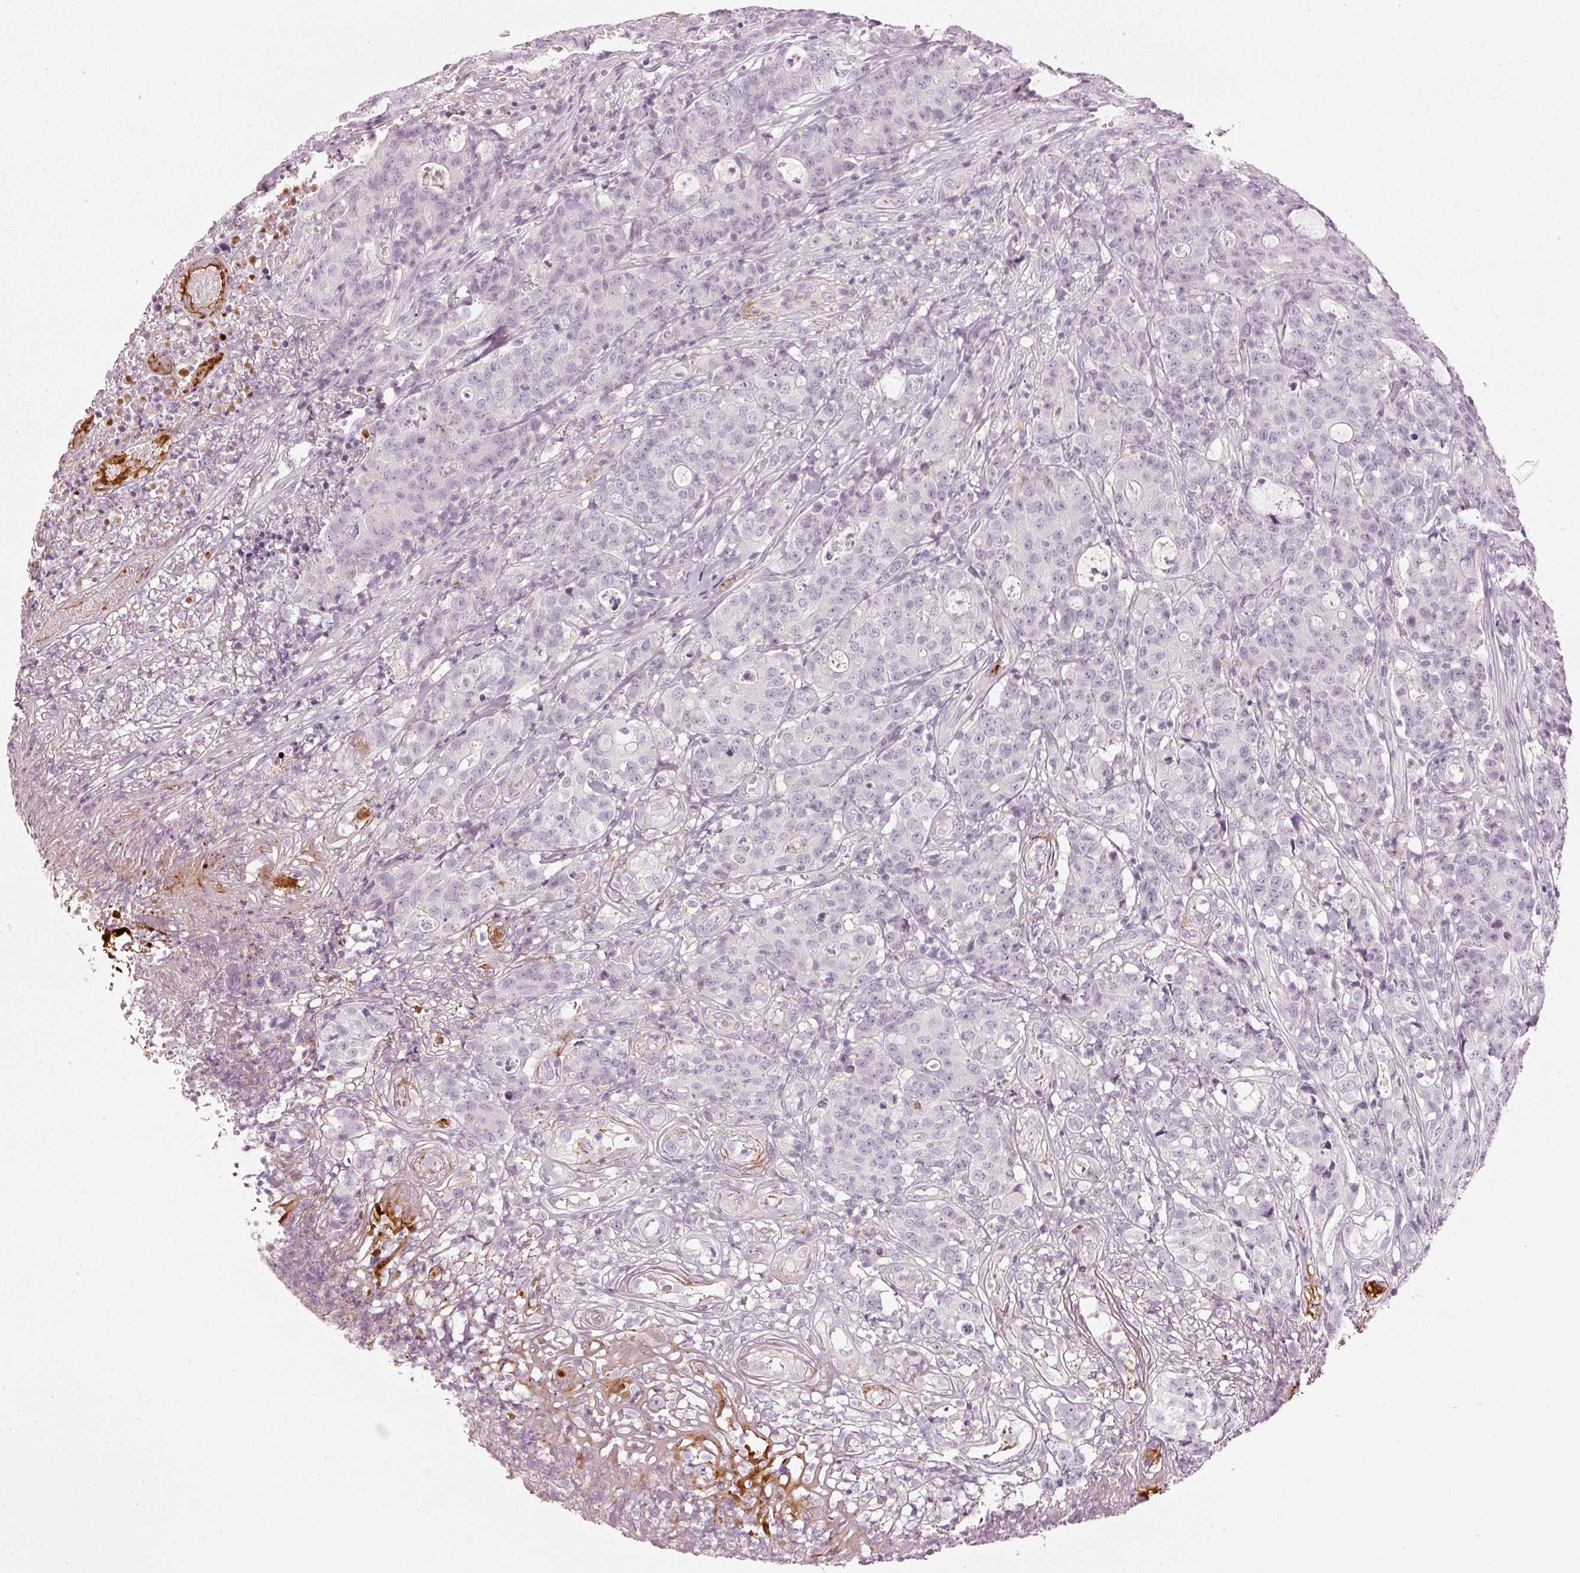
{"staining": {"intensity": "negative", "quantity": "none", "location": "none"}, "tissue": "colorectal cancer", "cell_type": "Tumor cells", "image_type": "cancer", "snomed": [{"axis": "morphology", "description": "Adenocarcinoma, NOS"}, {"axis": "topography", "description": "Colon"}], "caption": "This is an immunohistochemistry micrograph of human colorectal cancer (adenocarcinoma). There is no positivity in tumor cells.", "gene": "LECT2", "patient": {"sex": "male", "age": 83}}